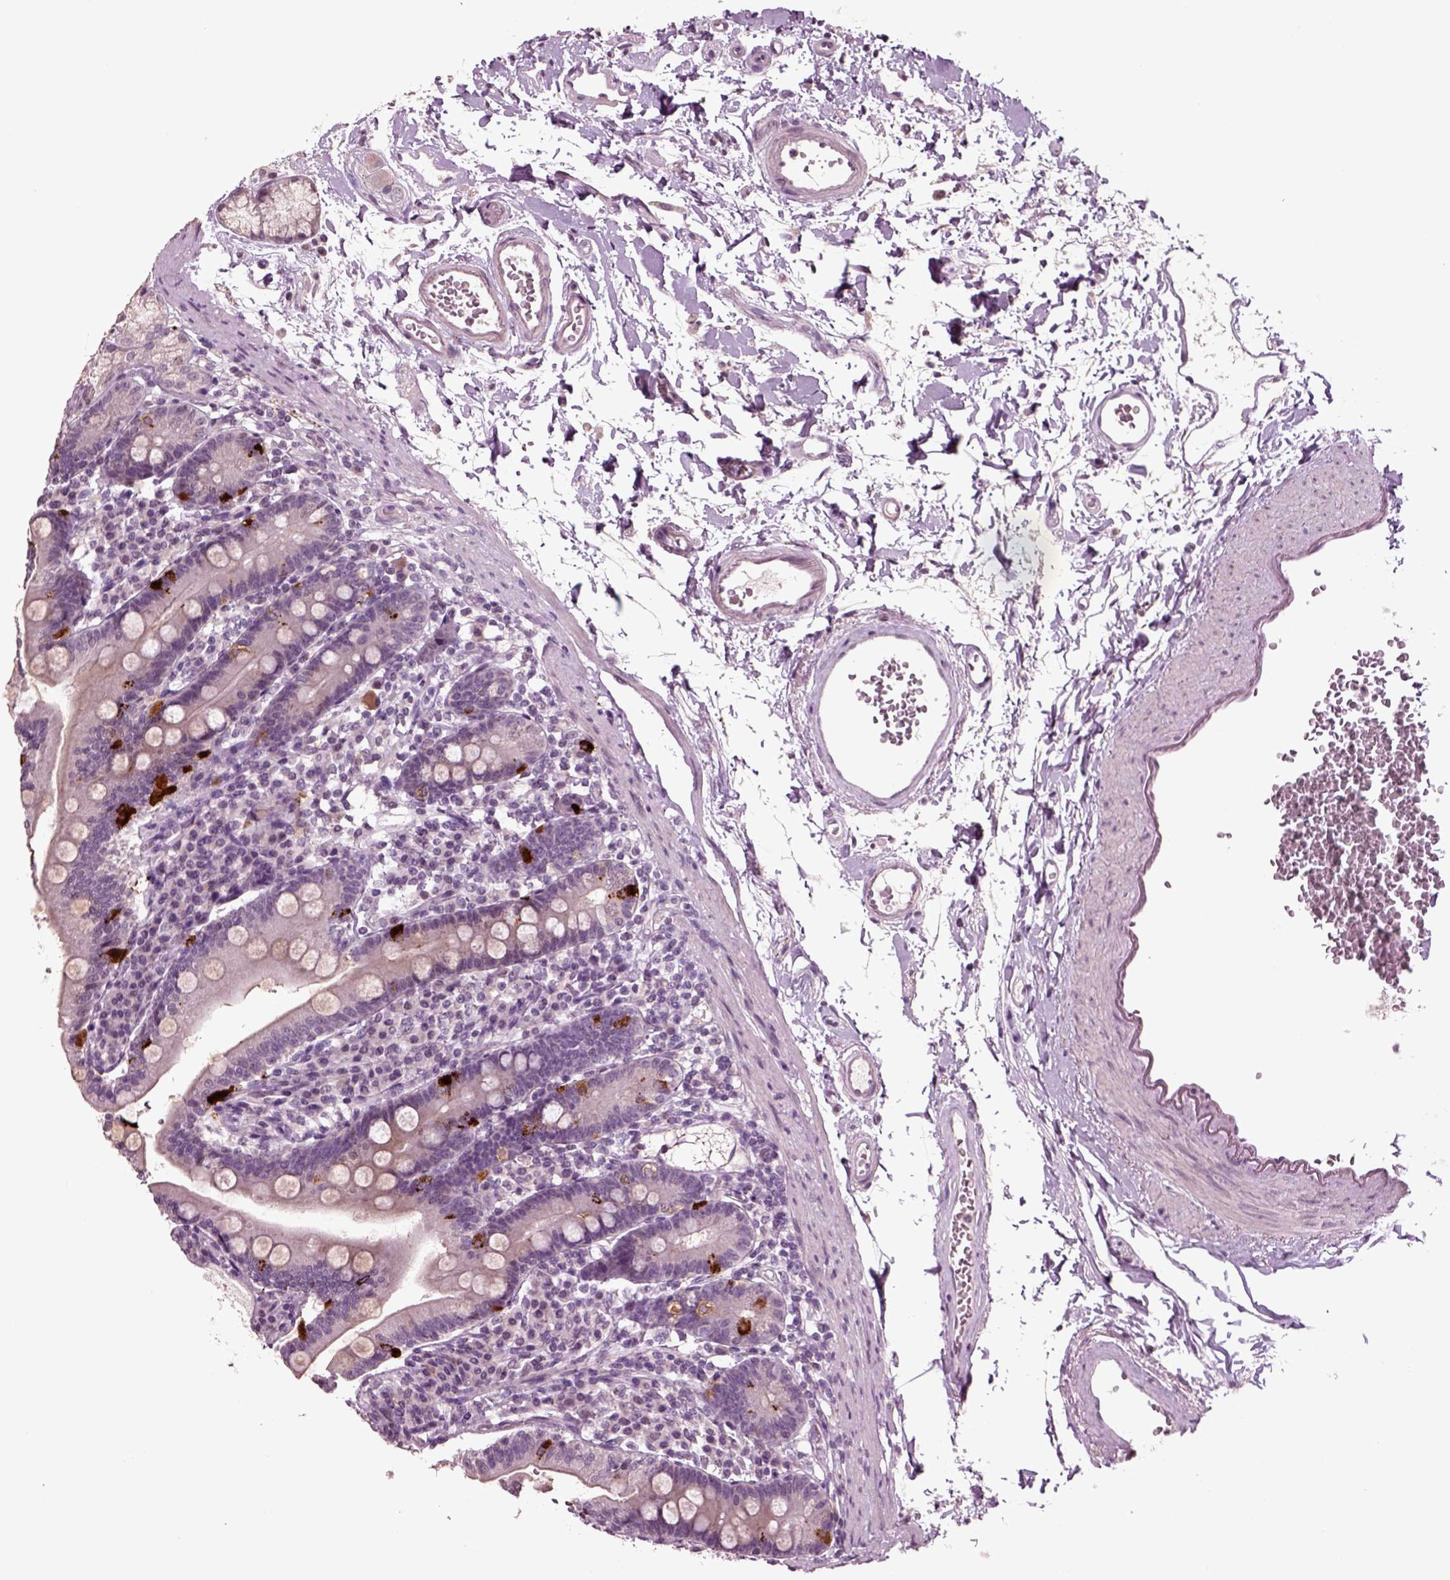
{"staining": {"intensity": "strong", "quantity": "<25%", "location": "cytoplasmic/membranous"}, "tissue": "duodenum", "cell_type": "Glandular cells", "image_type": "normal", "snomed": [{"axis": "morphology", "description": "Normal tissue, NOS"}, {"axis": "topography", "description": "Duodenum"}], "caption": "Normal duodenum shows strong cytoplasmic/membranous staining in approximately <25% of glandular cells, visualized by immunohistochemistry. Using DAB (3,3'-diaminobenzidine) (brown) and hematoxylin (blue) stains, captured at high magnification using brightfield microscopy.", "gene": "CHGB", "patient": {"sex": "female", "age": 67}}